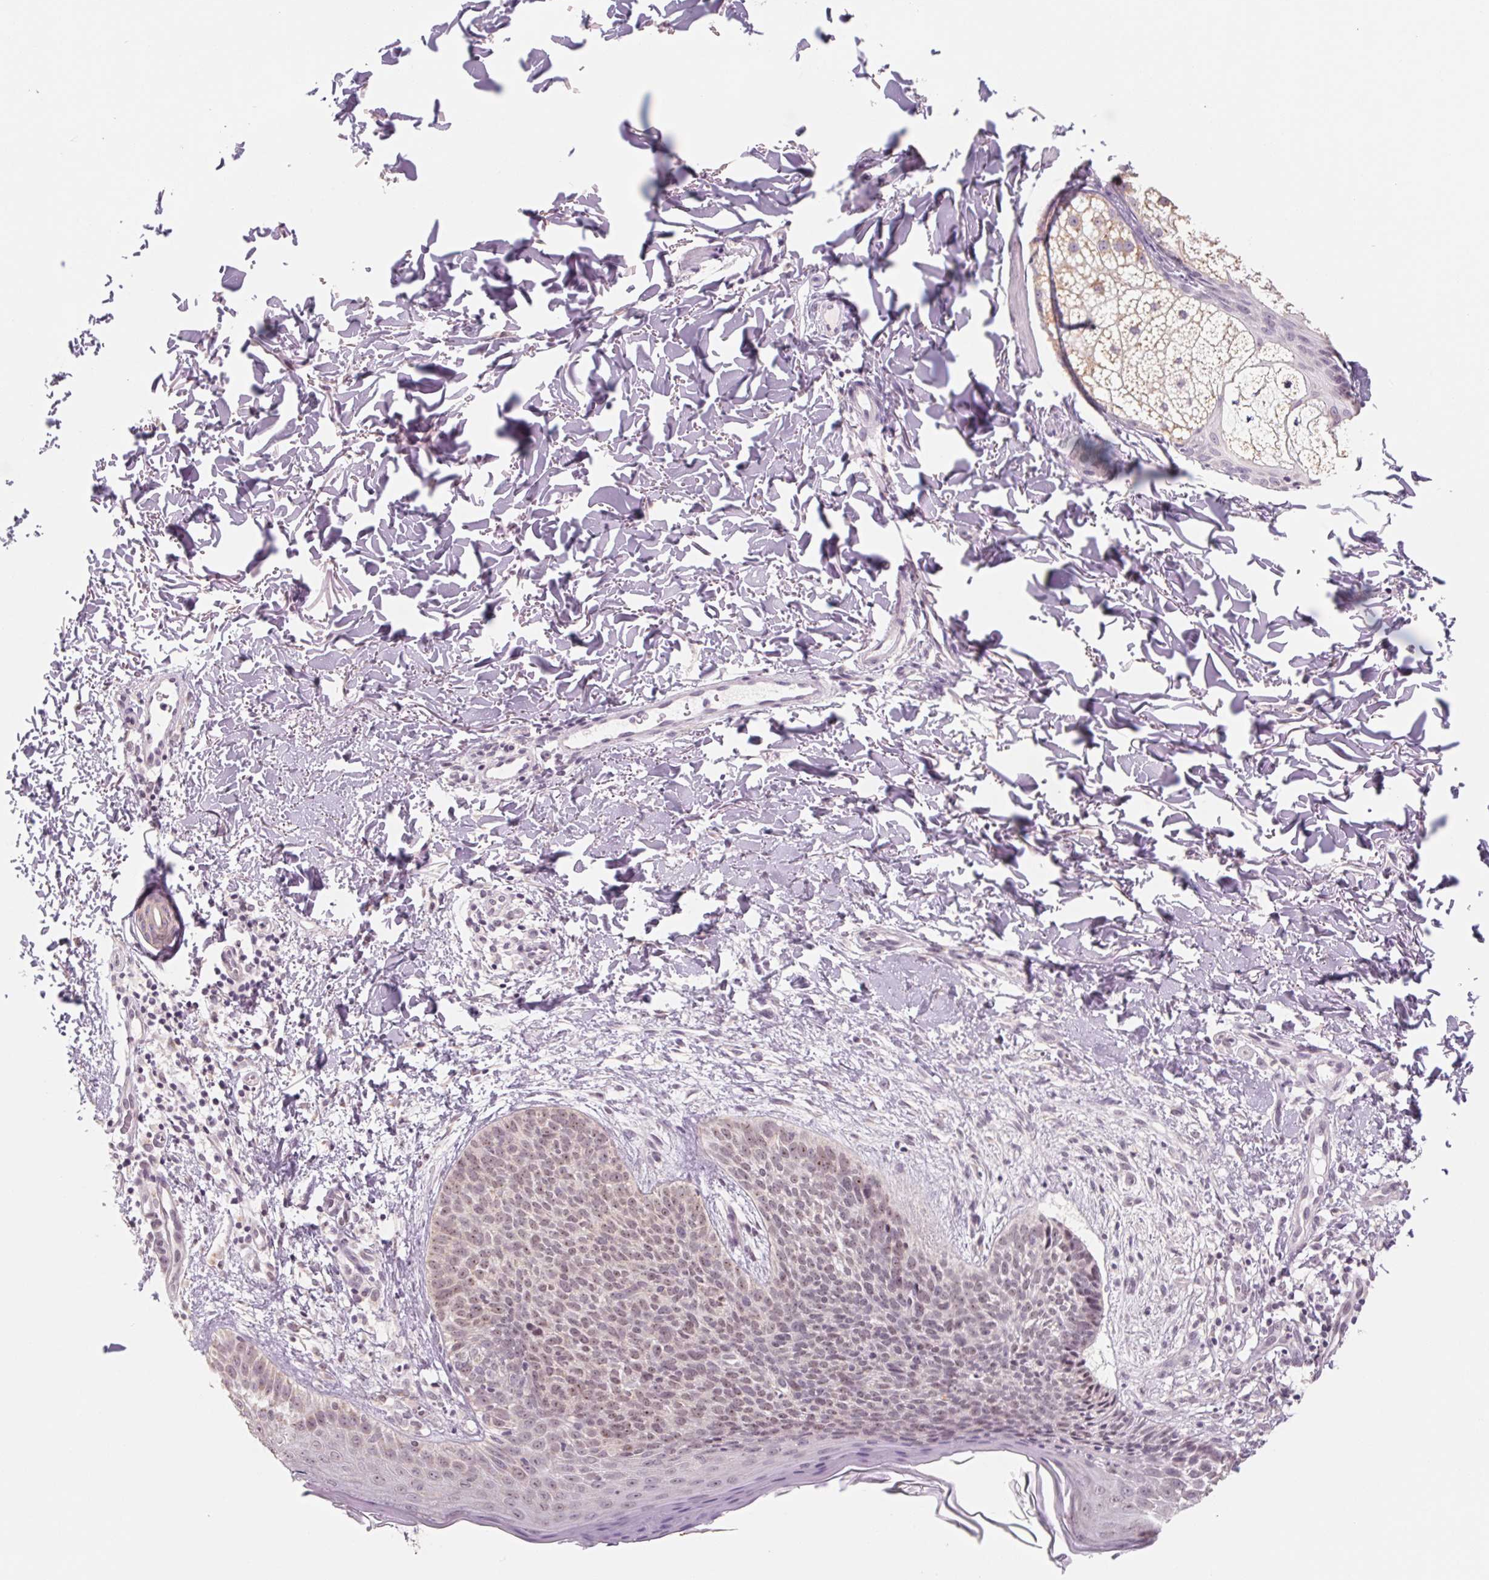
{"staining": {"intensity": "weak", "quantity": "25%-75%", "location": "nuclear"}, "tissue": "skin cancer", "cell_type": "Tumor cells", "image_type": "cancer", "snomed": [{"axis": "morphology", "description": "Basal cell carcinoma"}, {"axis": "topography", "description": "Skin"}], "caption": "Immunohistochemistry (IHC) image of human skin cancer (basal cell carcinoma) stained for a protein (brown), which shows low levels of weak nuclear staining in about 25%-75% of tumor cells.", "gene": "POU1F1", "patient": {"sex": "male", "age": 57}}